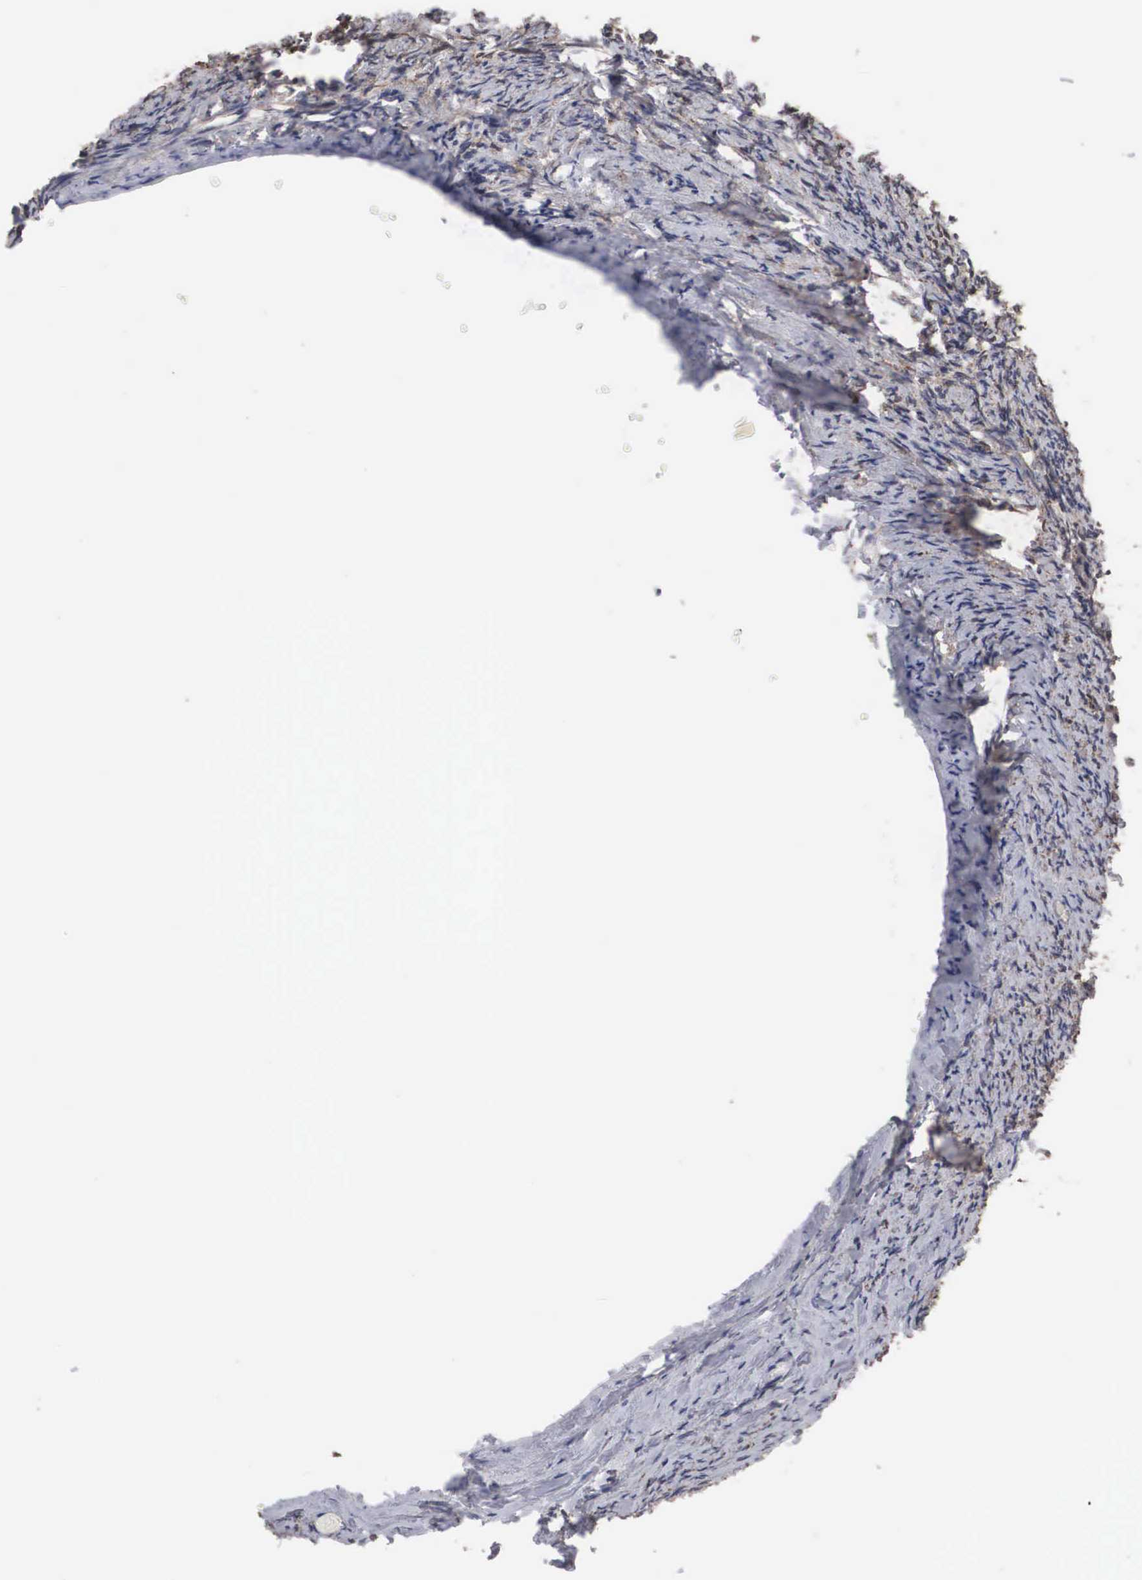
{"staining": {"intensity": "weak", "quantity": "<25%", "location": "cytoplasmic/membranous"}, "tissue": "ovary", "cell_type": "Ovarian stroma cells", "image_type": "normal", "snomed": [{"axis": "morphology", "description": "Normal tissue, NOS"}, {"axis": "topography", "description": "Ovary"}], "caption": "Photomicrograph shows no protein staining in ovarian stroma cells of unremarkable ovary. The staining is performed using DAB brown chromogen with nuclei counter-stained in using hematoxylin.", "gene": "HMOX1", "patient": {"sex": "female", "age": 54}}